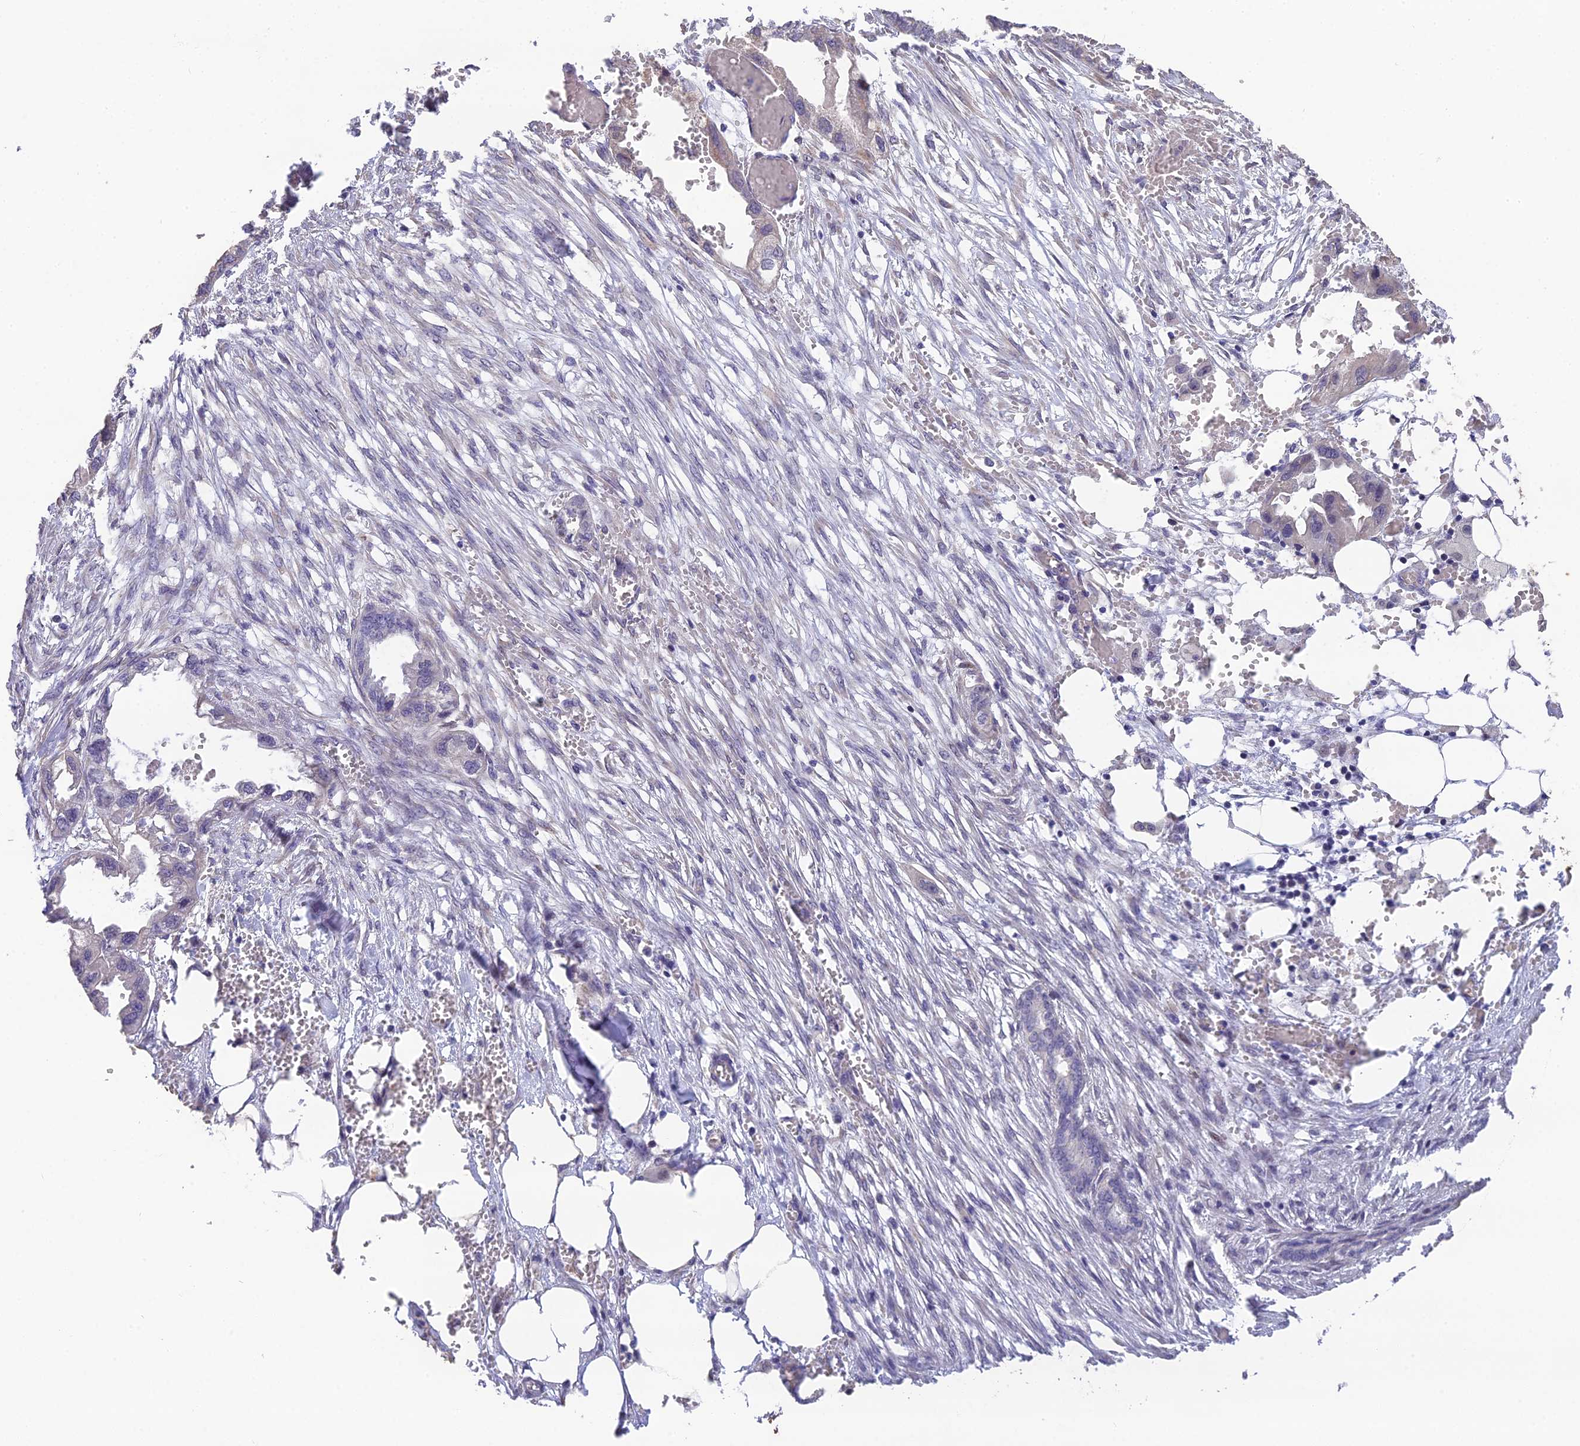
{"staining": {"intensity": "negative", "quantity": "none", "location": "none"}, "tissue": "endometrial cancer", "cell_type": "Tumor cells", "image_type": "cancer", "snomed": [{"axis": "morphology", "description": "Adenocarcinoma, NOS"}, {"axis": "morphology", "description": "Adenocarcinoma, metastatic, NOS"}, {"axis": "topography", "description": "Adipose tissue"}, {"axis": "topography", "description": "Endometrium"}], "caption": "Tumor cells show no significant expression in endometrial cancer (metastatic adenocarcinoma).", "gene": "PUS10", "patient": {"sex": "female", "age": 67}}